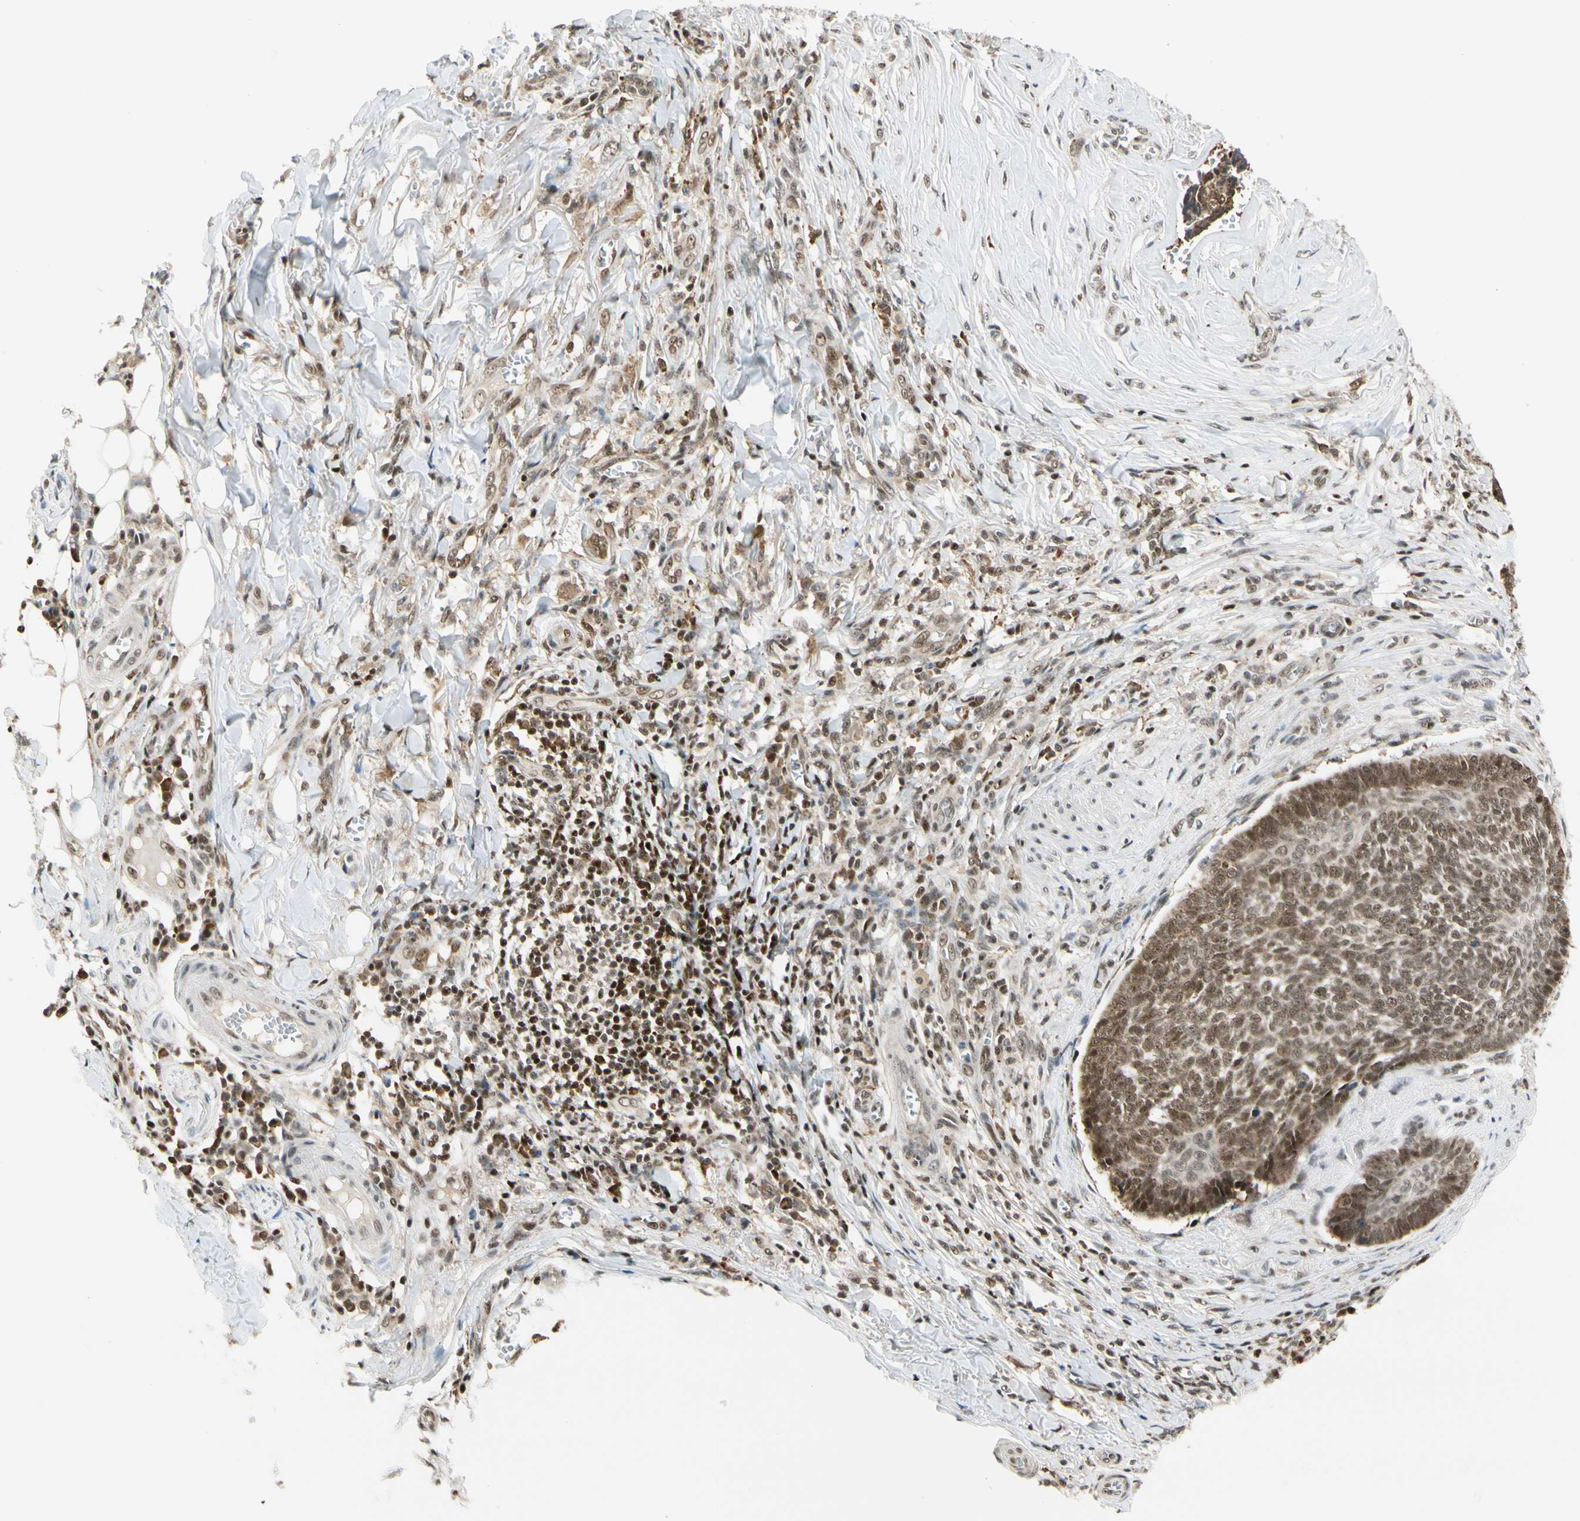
{"staining": {"intensity": "moderate", "quantity": ">75%", "location": "nuclear"}, "tissue": "skin cancer", "cell_type": "Tumor cells", "image_type": "cancer", "snomed": [{"axis": "morphology", "description": "Basal cell carcinoma"}, {"axis": "topography", "description": "Skin"}], "caption": "Basal cell carcinoma (skin) tissue displays moderate nuclear staining in approximately >75% of tumor cells", "gene": "DAXX", "patient": {"sex": "male", "age": 84}}